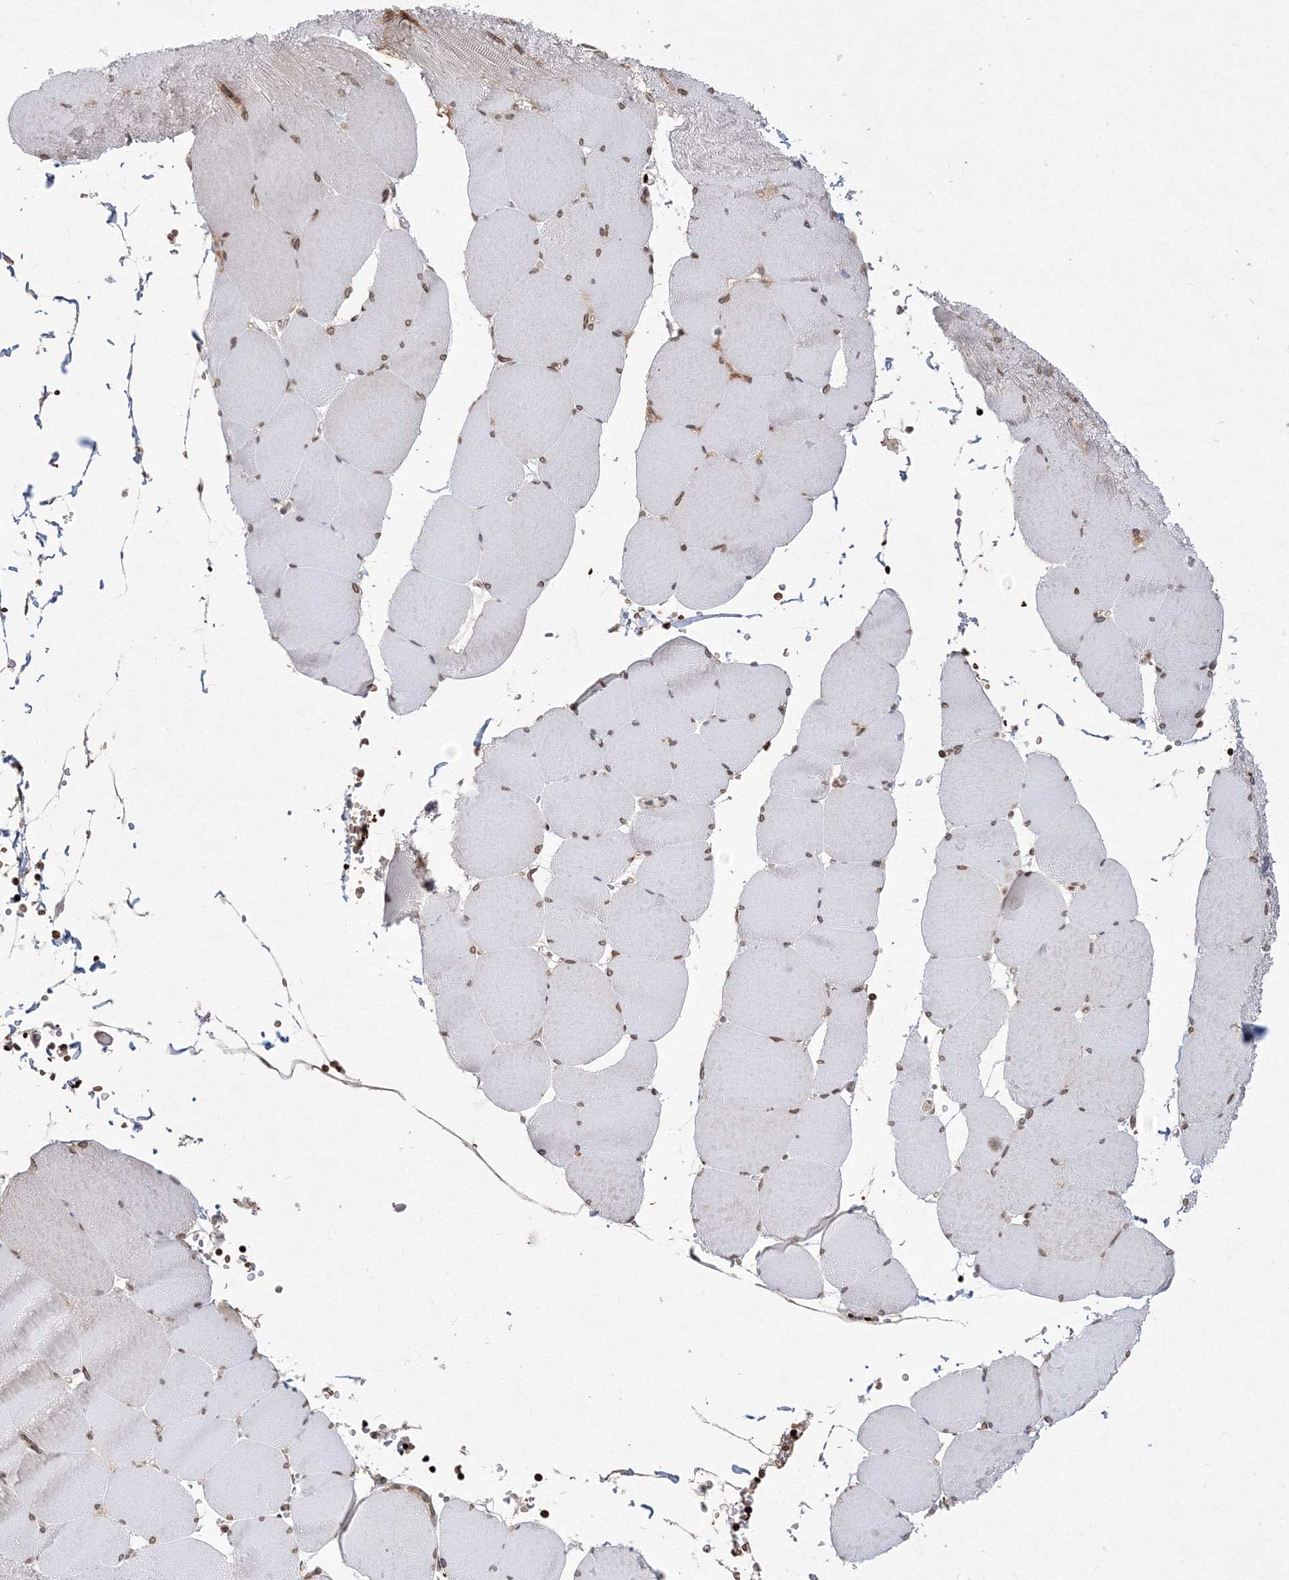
{"staining": {"intensity": "moderate", "quantity": ">75%", "location": "nuclear"}, "tissue": "skeletal muscle", "cell_type": "Myocytes", "image_type": "normal", "snomed": [{"axis": "morphology", "description": "Normal tissue, NOS"}, {"axis": "topography", "description": "Skeletal muscle"}, {"axis": "topography", "description": "Head-Neck"}], "caption": "Immunohistochemistry (IHC) (DAB) staining of normal human skeletal muscle exhibits moderate nuclear protein expression in about >75% of myocytes. (brown staining indicates protein expression, while blue staining denotes nuclei).", "gene": "DNAJB2", "patient": {"sex": "male", "age": 66}}